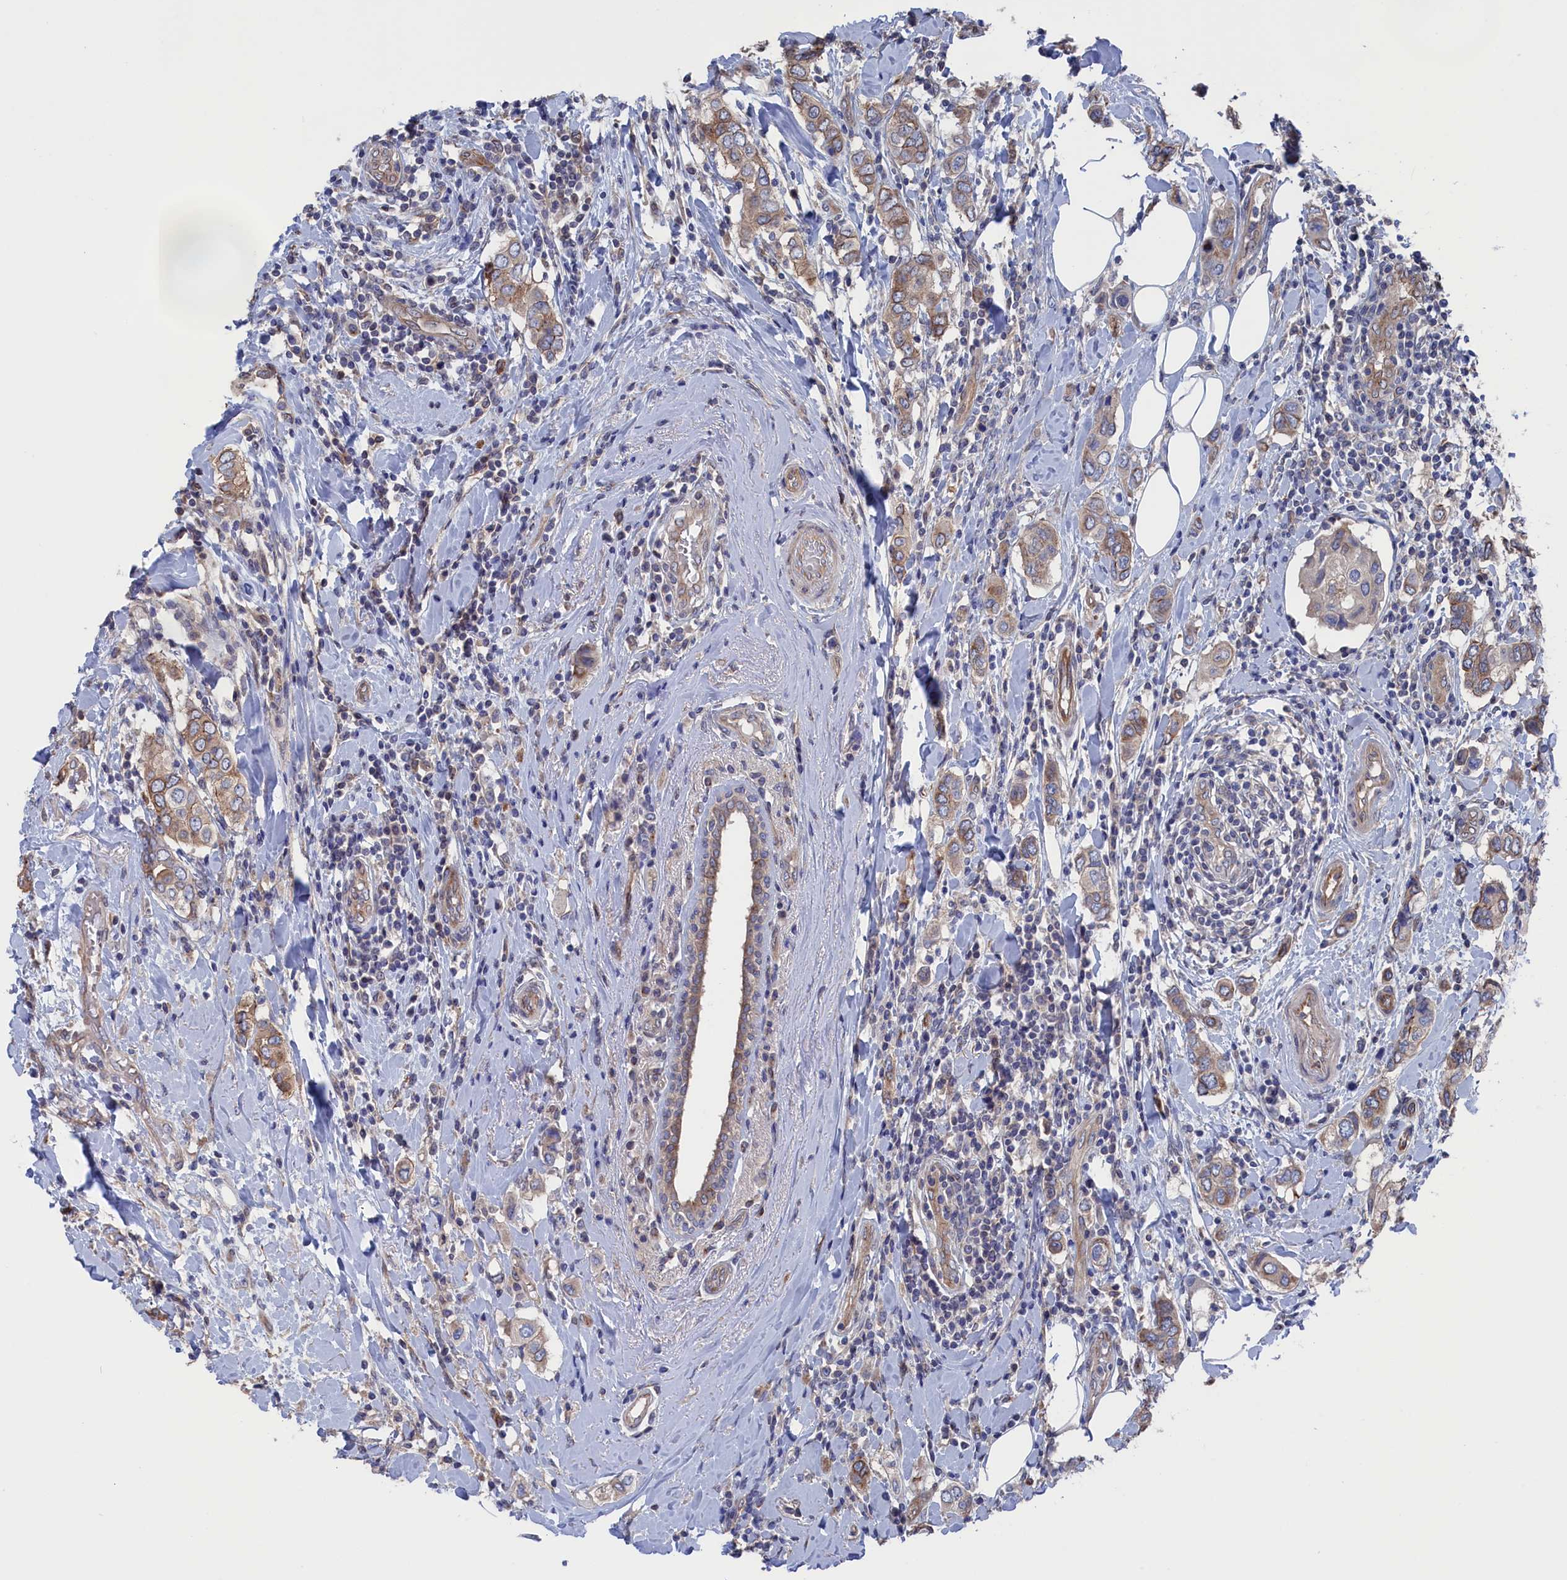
{"staining": {"intensity": "moderate", "quantity": ">75%", "location": "cytoplasmic/membranous"}, "tissue": "breast cancer", "cell_type": "Tumor cells", "image_type": "cancer", "snomed": [{"axis": "morphology", "description": "Lobular carcinoma"}, {"axis": "topography", "description": "Breast"}], "caption": "Breast cancer (lobular carcinoma) stained for a protein (brown) reveals moderate cytoplasmic/membranous positive staining in approximately >75% of tumor cells.", "gene": "NUTF2", "patient": {"sex": "female", "age": 51}}